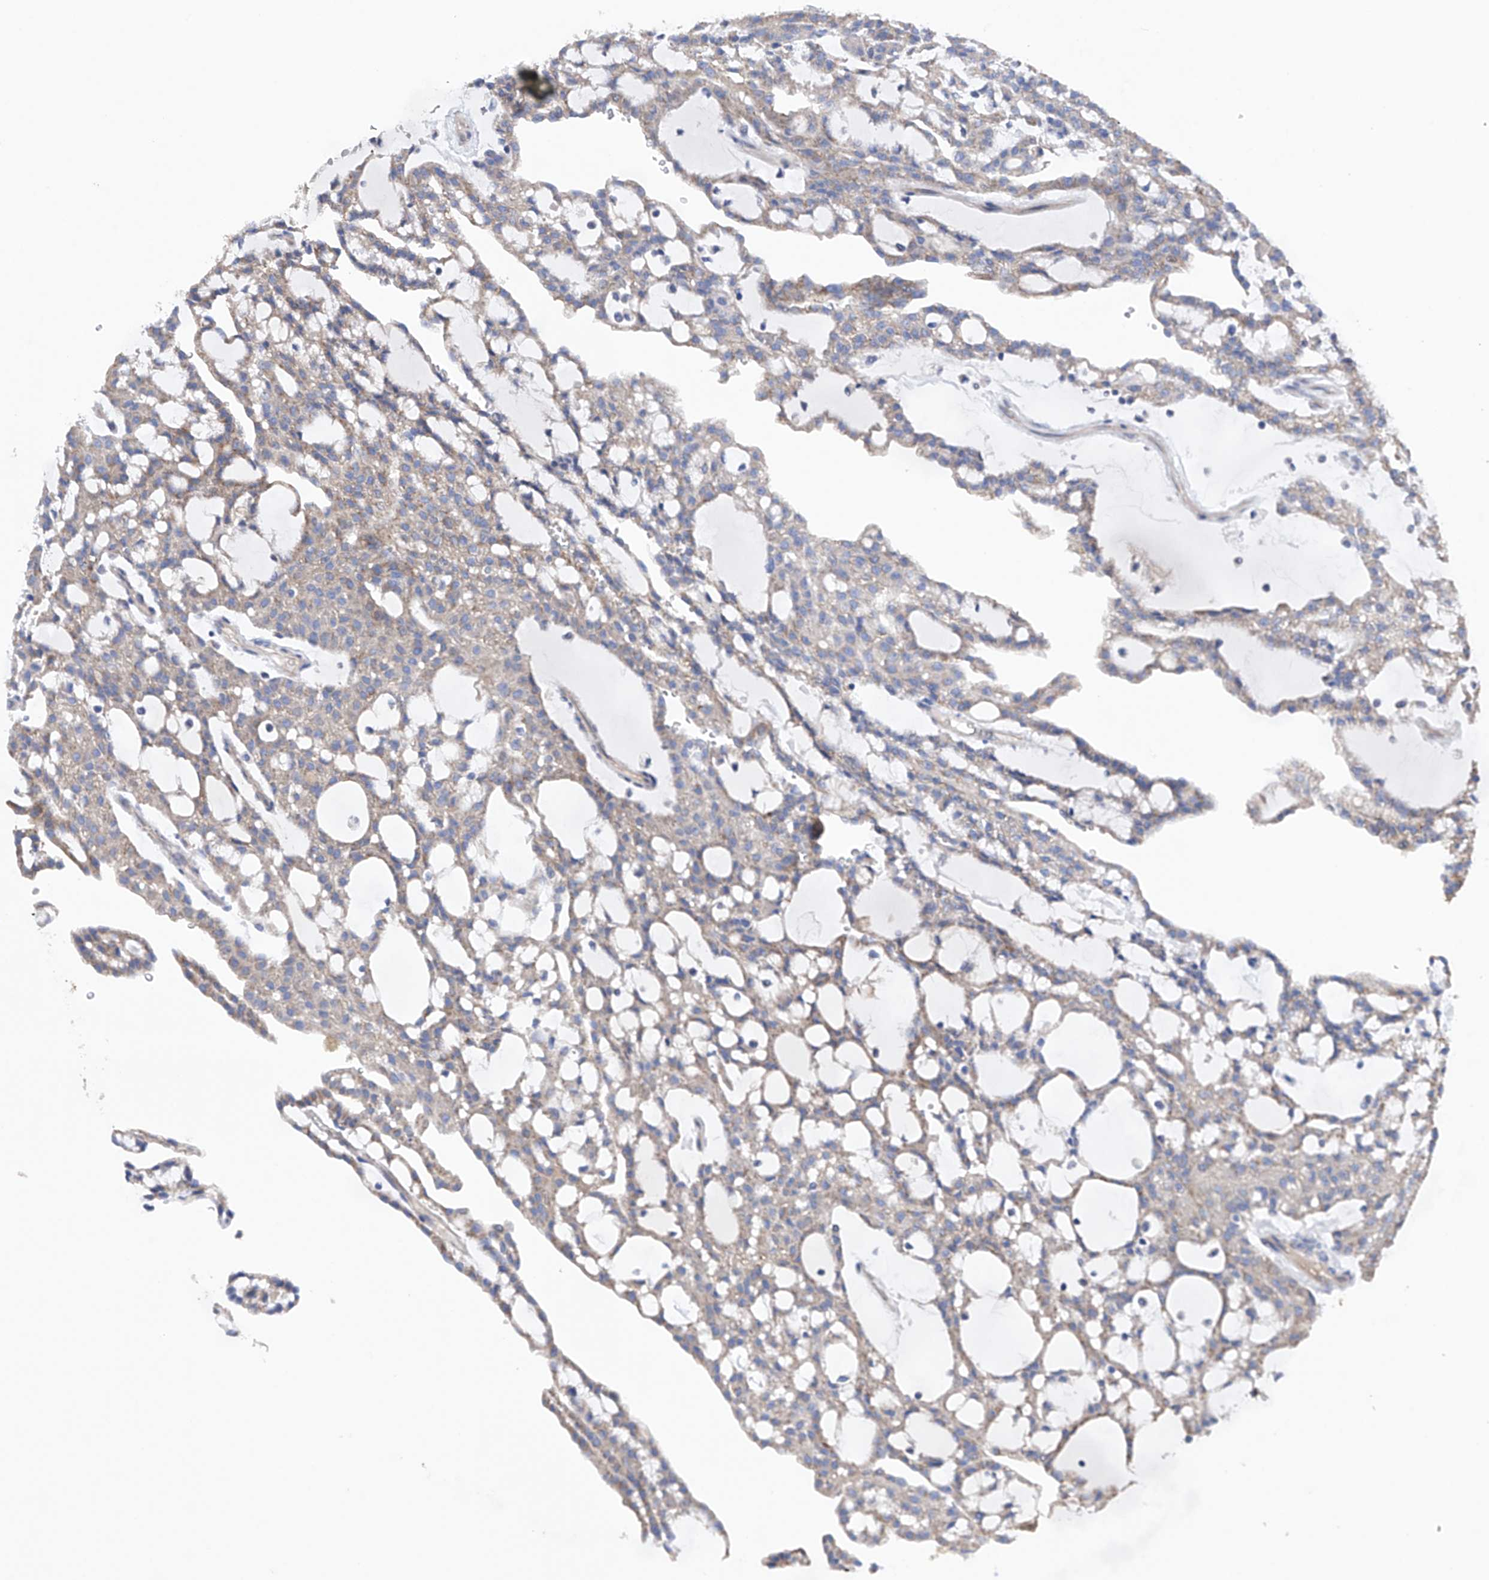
{"staining": {"intensity": "weak", "quantity": "25%-75%", "location": "cytoplasmic/membranous"}, "tissue": "renal cancer", "cell_type": "Tumor cells", "image_type": "cancer", "snomed": [{"axis": "morphology", "description": "Adenocarcinoma, NOS"}, {"axis": "topography", "description": "Kidney"}], "caption": "The micrograph exhibits staining of adenocarcinoma (renal), revealing weak cytoplasmic/membranous protein staining (brown color) within tumor cells.", "gene": "EFCAB2", "patient": {"sex": "male", "age": 63}}